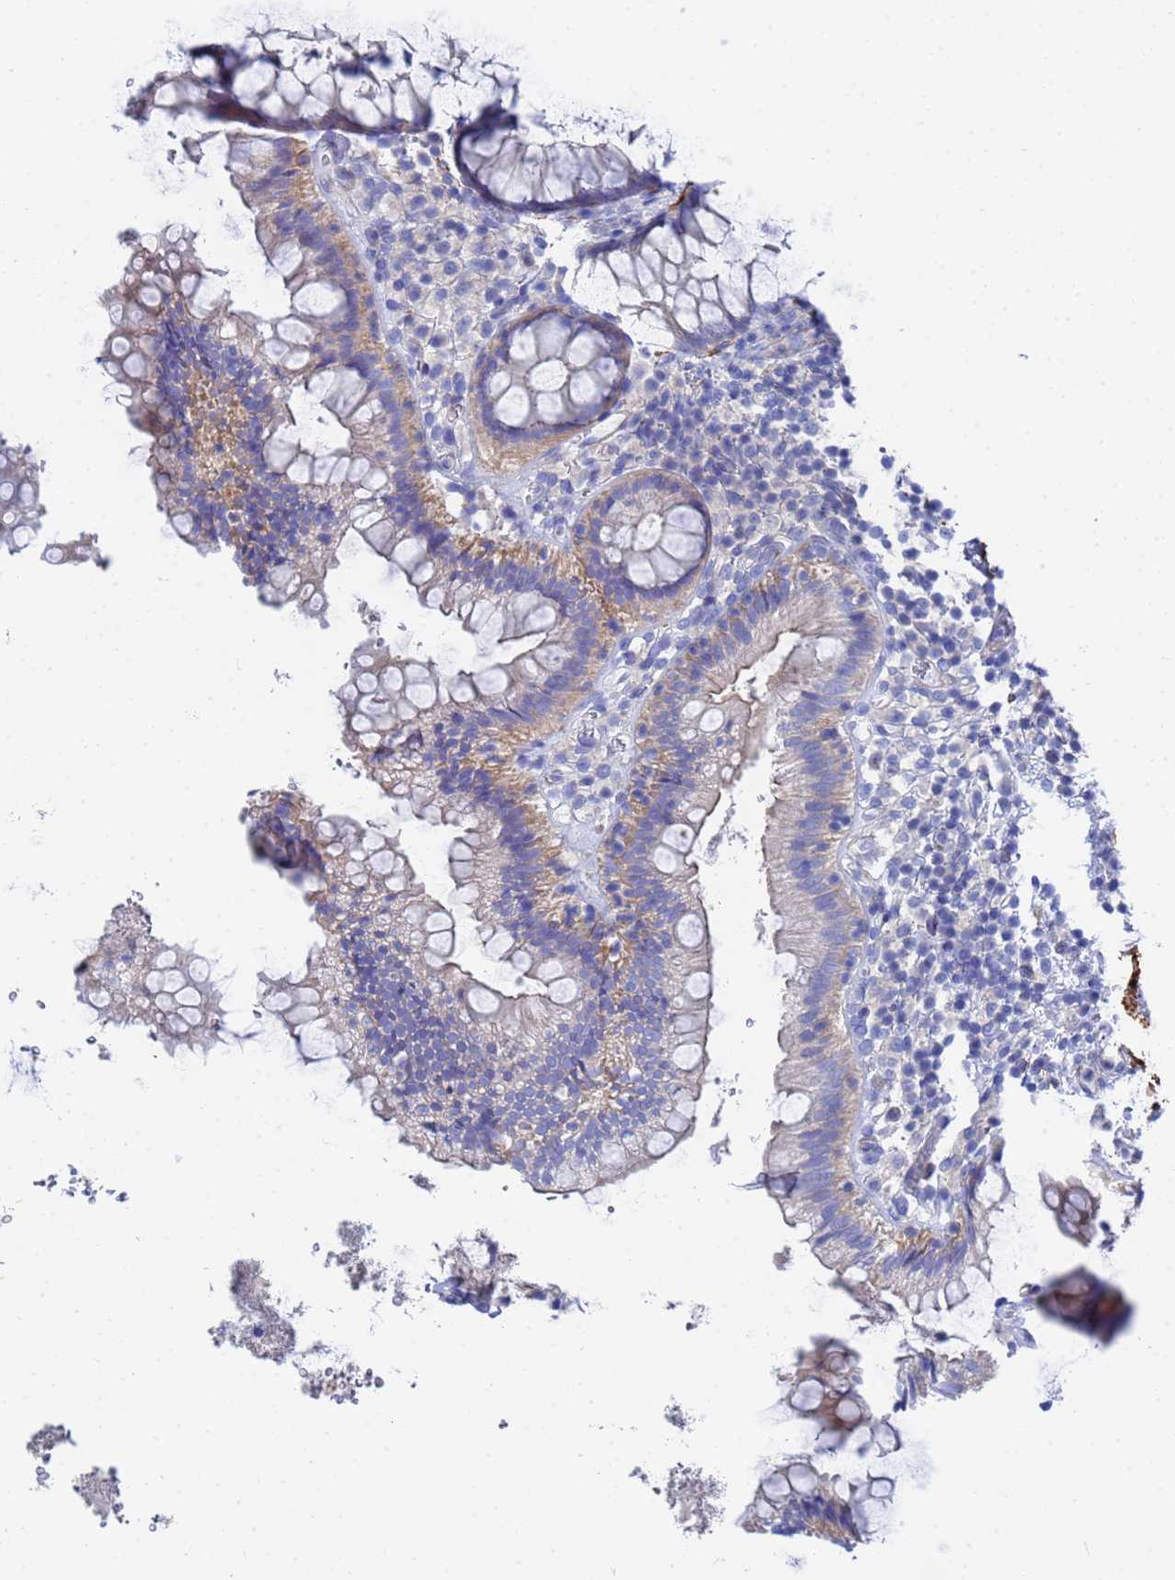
{"staining": {"intensity": "weak", "quantity": "25%-75%", "location": "cytoplasmic/membranous"}, "tissue": "rectum", "cell_type": "Glandular cells", "image_type": "normal", "snomed": [{"axis": "morphology", "description": "Normal tissue, NOS"}, {"axis": "topography", "description": "Rectum"}], "caption": "Immunohistochemistry staining of benign rectum, which demonstrates low levels of weak cytoplasmic/membranous staining in about 25%-75% of glandular cells indicating weak cytoplasmic/membranous protein staining. The staining was performed using DAB (brown) for protein detection and nuclei were counterstained in hematoxylin (blue).", "gene": "RAB39A", "patient": {"sex": "male", "age": 83}}